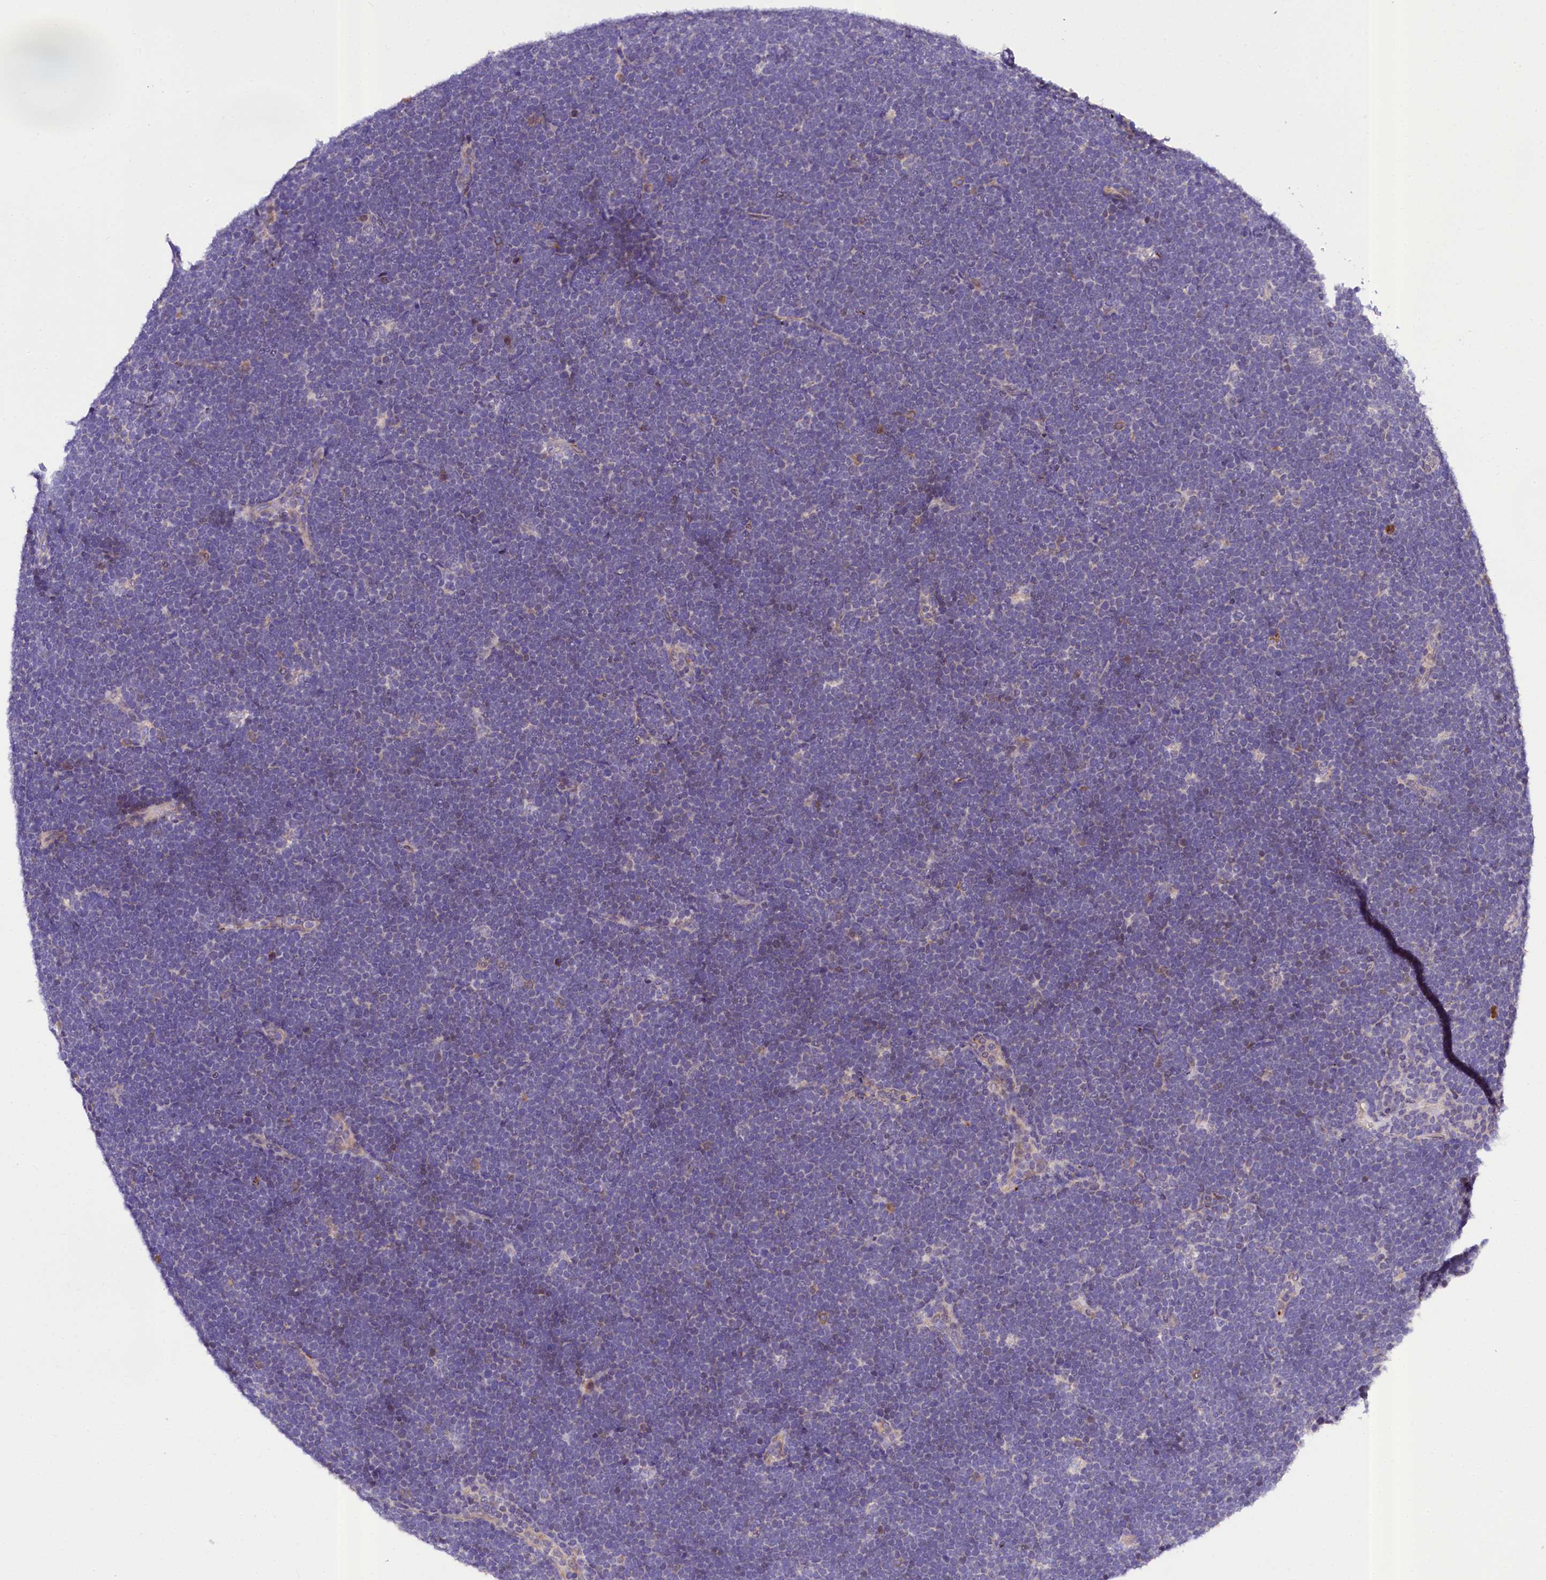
{"staining": {"intensity": "negative", "quantity": "none", "location": "none"}, "tissue": "lymphoma", "cell_type": "Tumor cells", "image_type": "cancer", "snomed": [{"axis": "morphology", "description": "Malignant lymphoma, non-Hodgkin's type, High grade"}, {"axis": "topography", "description": "Lymph node"}], "caption": "Tumor cells show no significant protein staining in malignant lymphoma, non-Hodgkin's type (high-grade).", "gene": "SUPV3L1", "patient": {"sex": "male", "age": 13}}